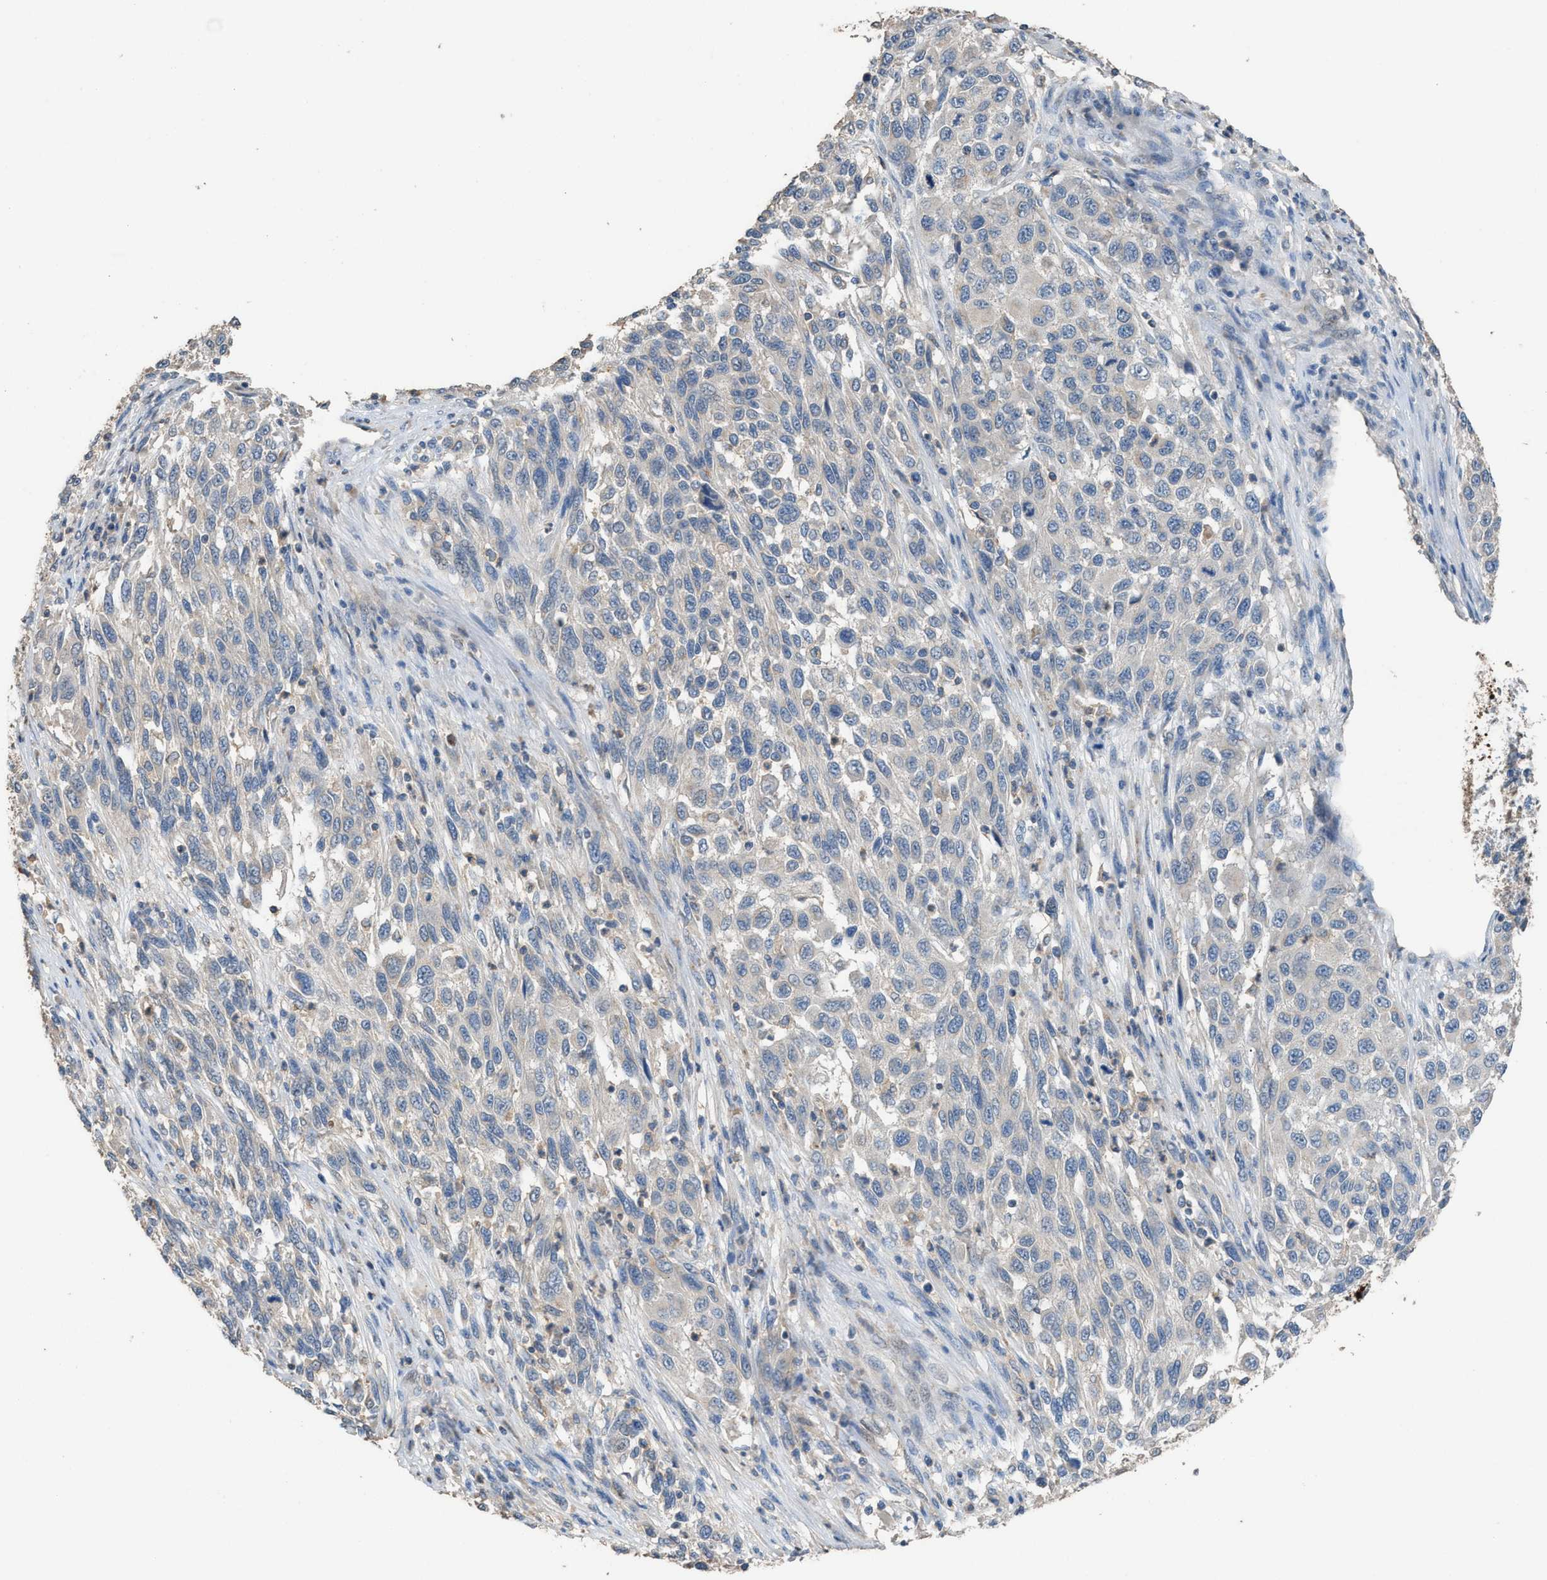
{"staining": {"intensity": "weak", "quantity": "<25%", "location": "cytoplasmic/membranous"}, "tissue": "melanoma", "cell_type": "Tumor cells", "image_type": "cancer", "snomed": [{"axis": "morphology", "description": "Malignant melanoma, Metastatic site"}, {"axis": "topography", "description": "Lymph node"}], "caption": "DAB immunohistochemical staining of malignant melanoma (metastatic site) shows no significant staining in tumor cells.", "gene": "TPK1", "patient": {"sex": "male", "age": 61}}